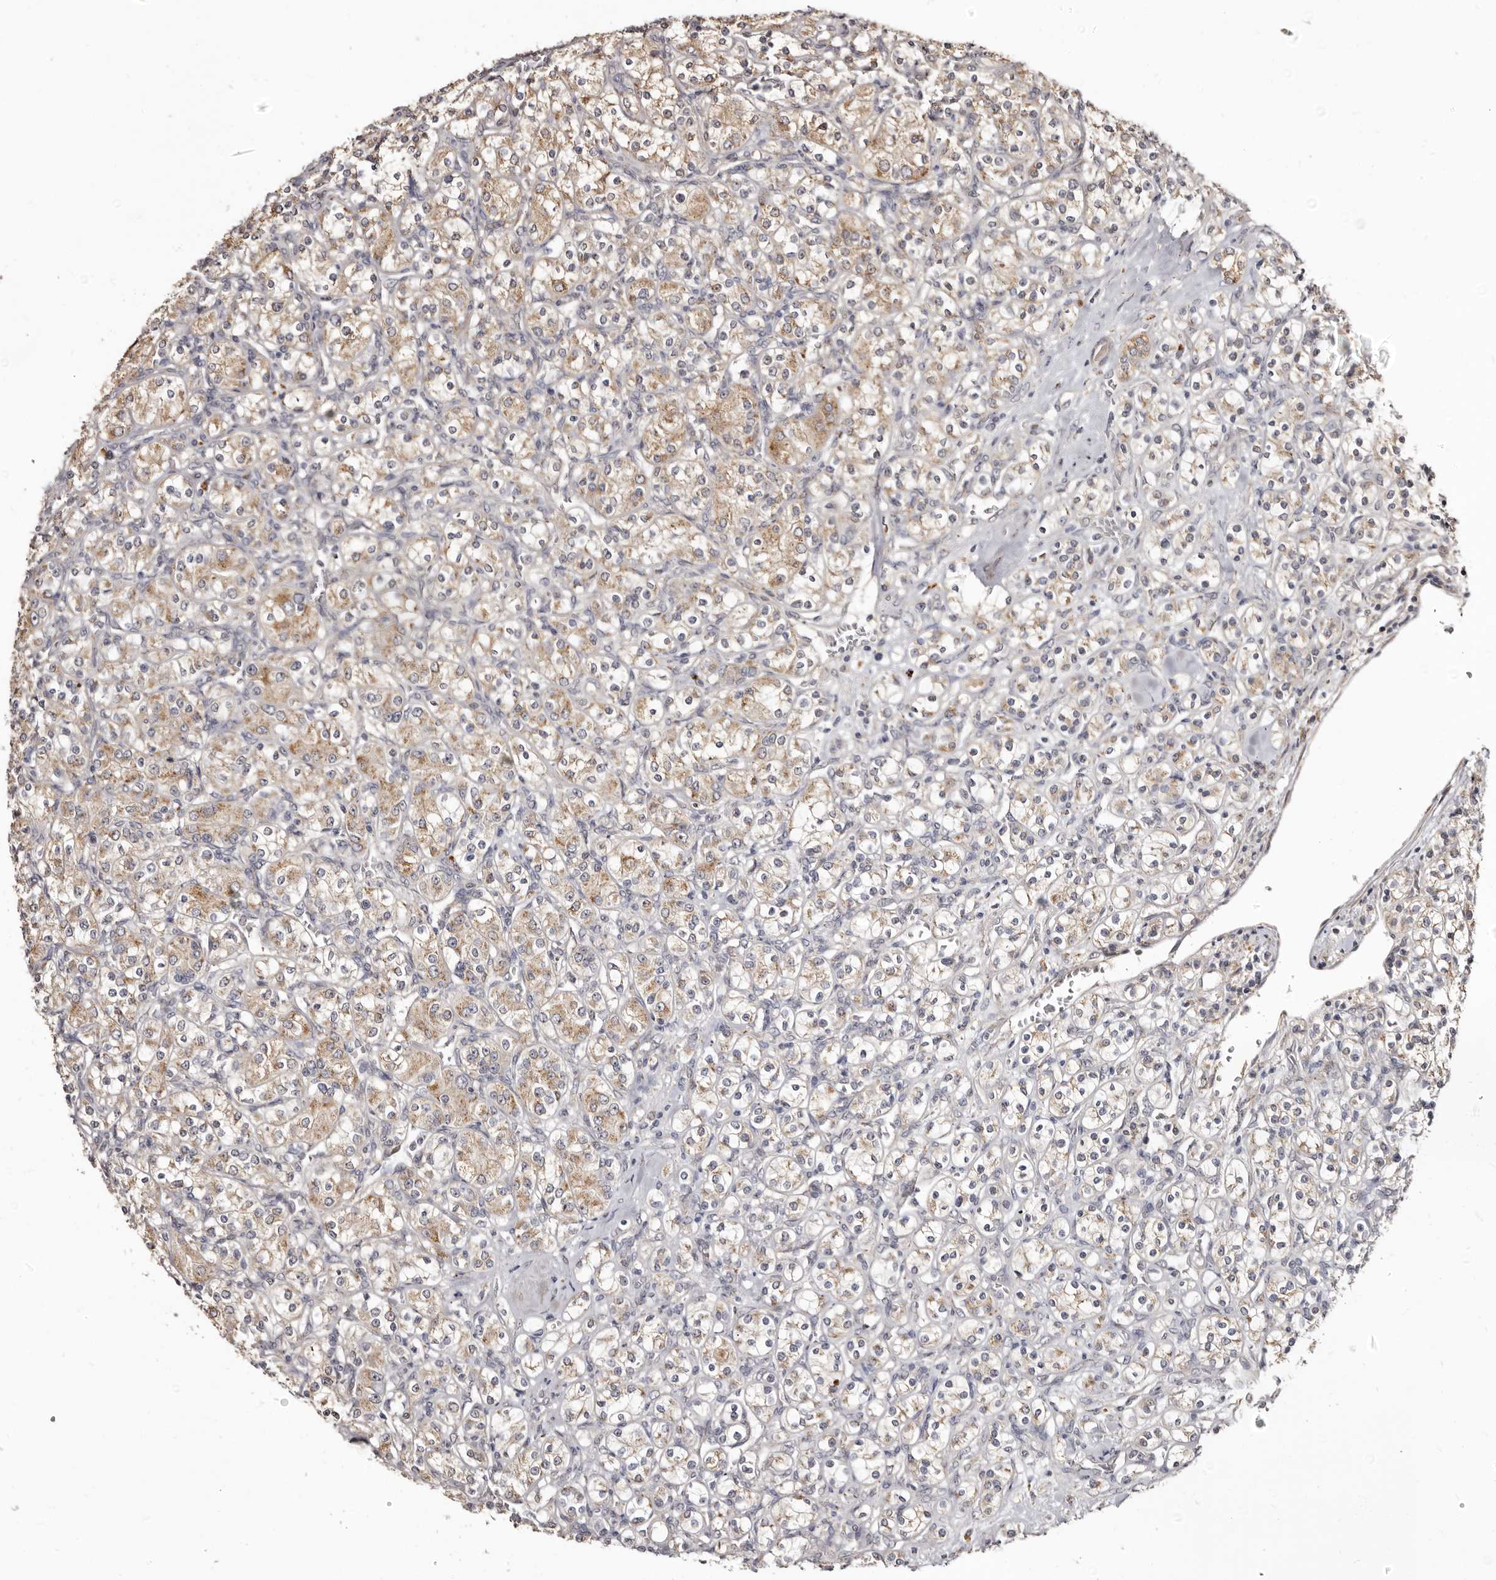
{"staining": {"intensity": "weak", "quantity": ">75%", "location": "cytoplasmic/membranous"}, "tissue": "renal cancer", "cell_type": "Tumor cells", "image_type": "cancer", "snomed": [{"axis": "morphology", "description": "Adenocarcinoma, NOS"}, {"axis": "topography", "description": "Kidney"}], "caption": "Immunohistochemical staining of adenocarcinoma (renal) shows low levels of weak cytoplasmic/membranous expression in approximately >75% of tumor cells.", "gene": "PTAFR", "patient": {"sex": "male", "age": 77}}